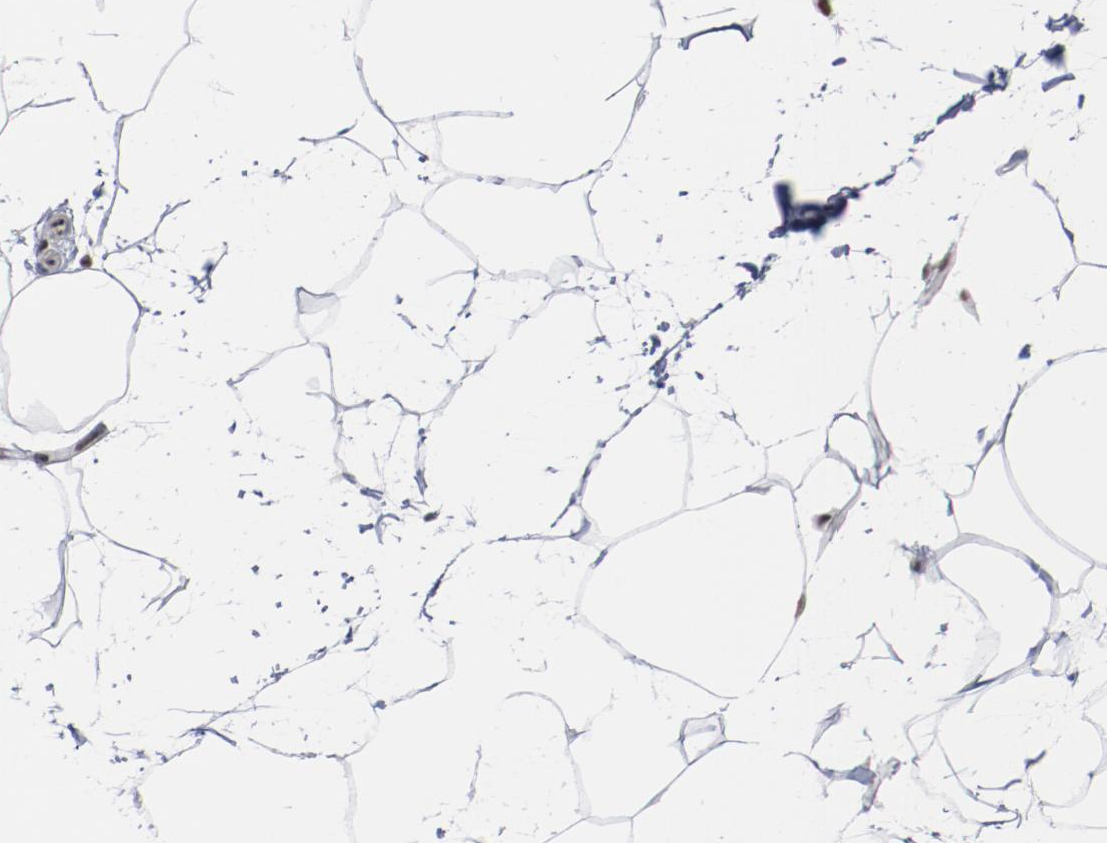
{"staining": {"intensity": "weak", "quantity": ">75%", "location": "nuclear"}, "tissue": "adipose tissue", "cell_type": "Adipocytes", "image_type": "normal", "snomed": [{"axis": "morphology", "description": "Normal tissue, NOS"}, {"axis": "morphology", "description": "Duct carcinoma"}, {"axis": "topography", "description": "Breast"}, {"axis": "topography", "description": "Adipose tissue"}], "caption": "Adipocytes show weak nuclear positivity in approximately >75% of cells in normal adipose tissue.", "gene": "BUB3", "patient": {"sex": "female", "age": 37}}